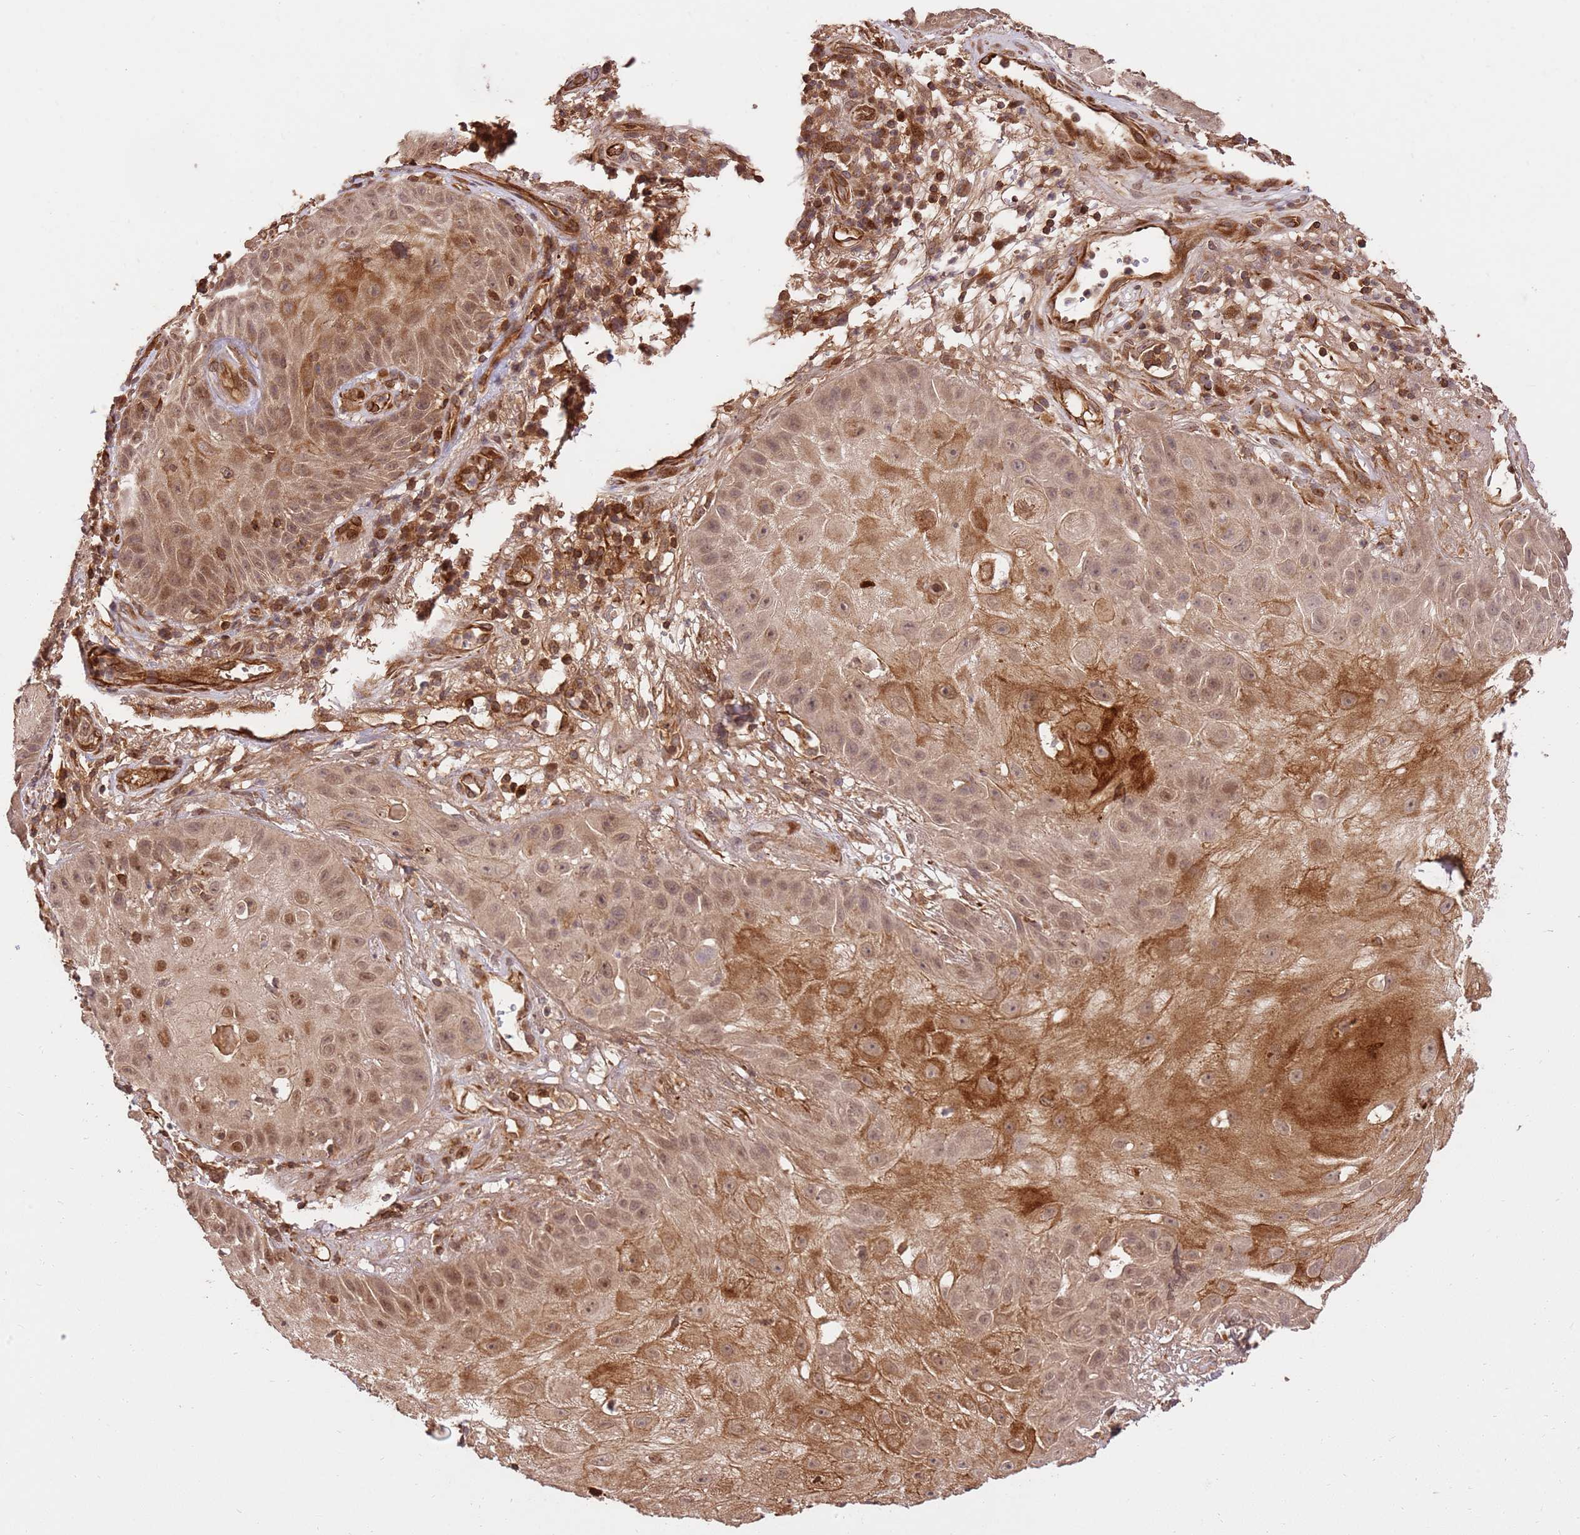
{"staining": {"intensity": "moderate", "quantity": ">75%", "location": "cytoplasmic/membranous,nuclear"}, "tissue": "skin cancer", "cell_type": "Tumor cells", "image_type": "cancer", "snomed": [{"axis": "morphology", "description": "Squamous cell carcinoma, NOS"}, {"axis": "topography", "description": "Skin"}], "caption": "Immunohistochemistry staining of skin squamous cell carcinoma, which reveals medium levels of moderate cytoplasmic/membranous and nuclear positivity in about >75% of tumor cells indicating moderate cytoplasmic/membranous and nuclear protein positivity. The staining was performed using DAB (brown) for protein detection and nuclei were counterstained in hematoxylin (blue).", "gene": "KATNAL2", "patient": {"sex": "male", "age": 70}}